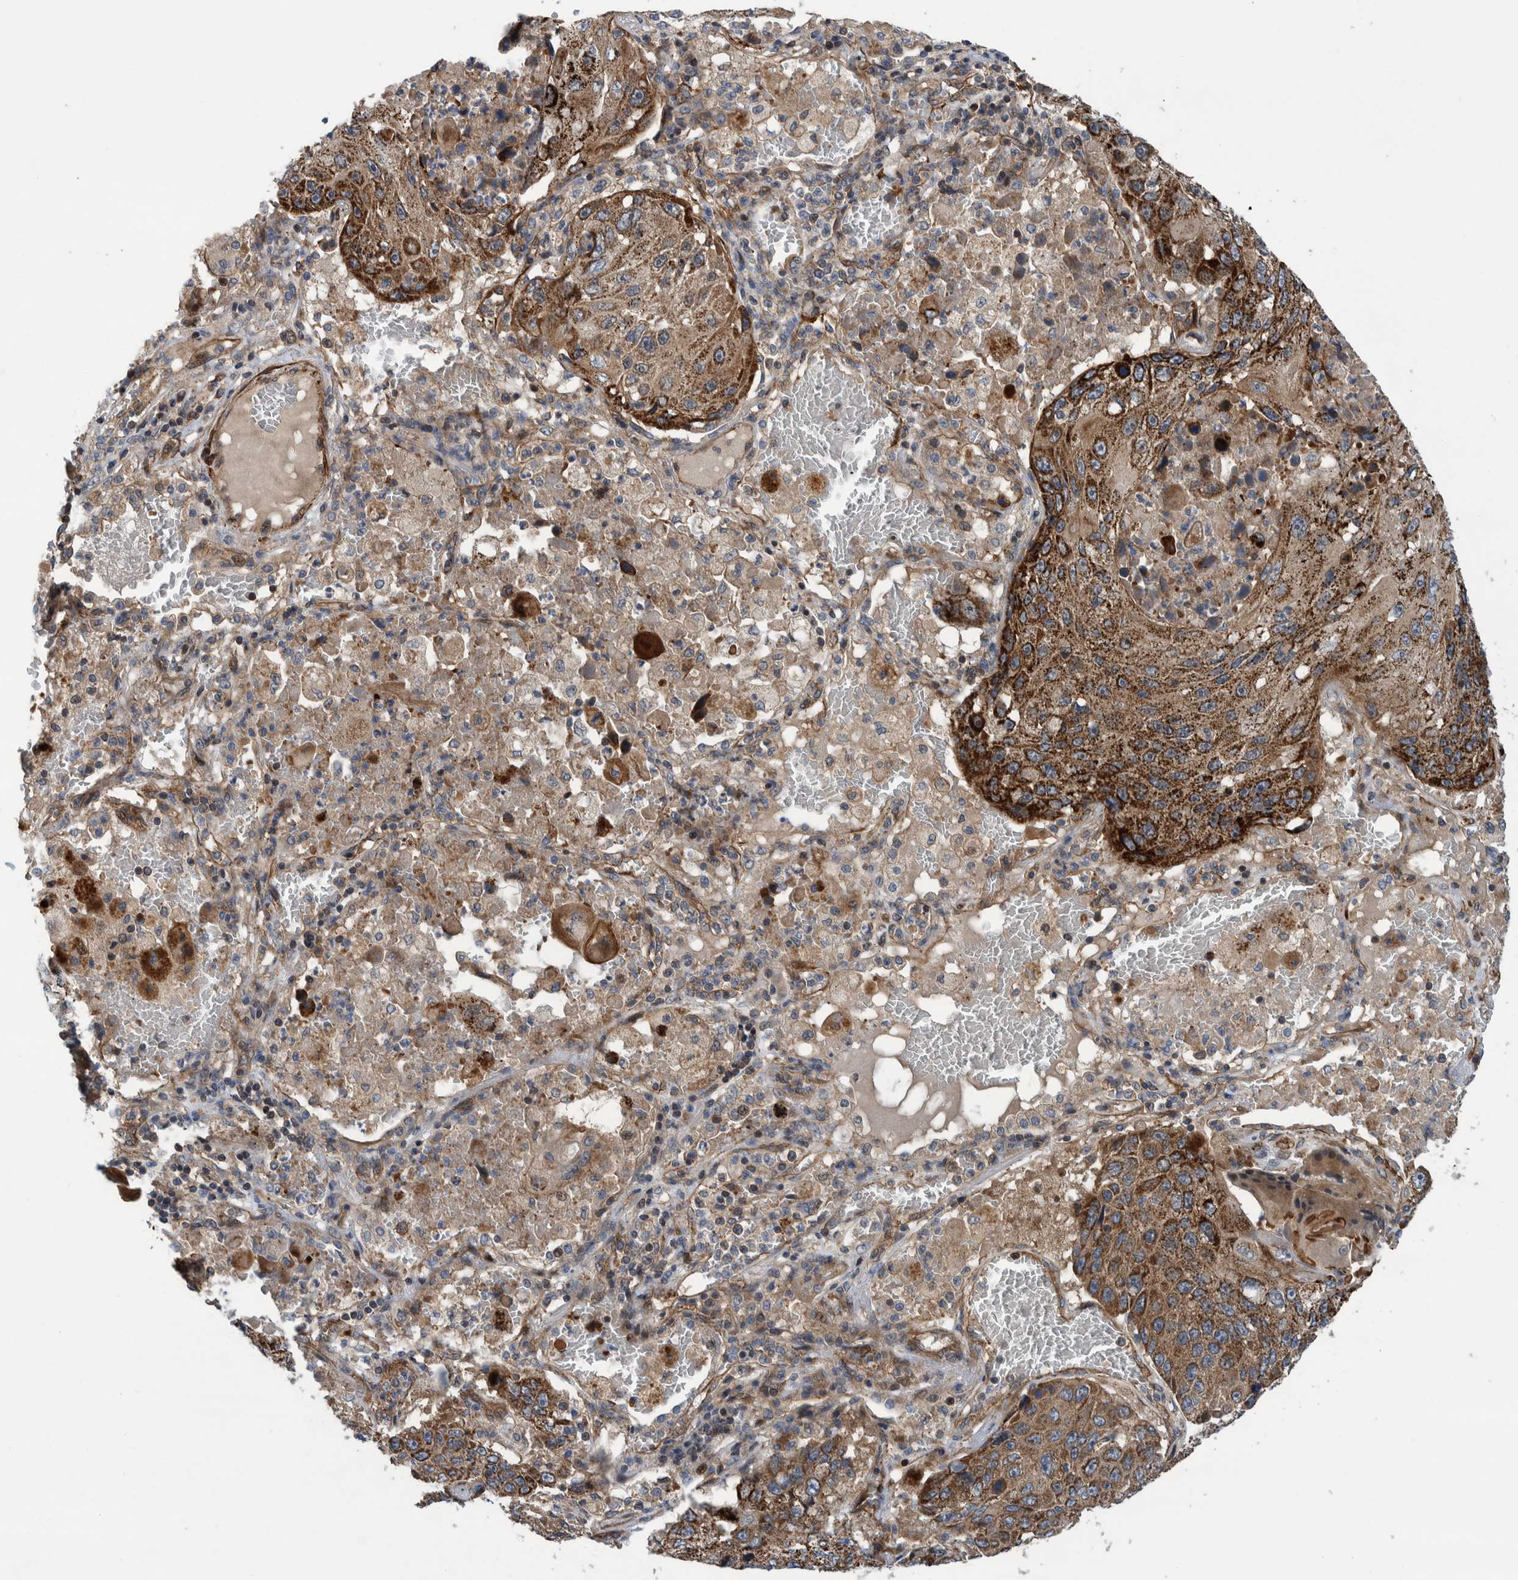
{"staining": {"intensity": "strong", "quantity": ">75%", "location": "cytoplasmic/membranous"}, "tissue": "lung cancer", "cell_type": "Tumor cells", "image_type": "cancer", "snomed": [{"axis": "morphology", "description": "Squamous cell carcinoma, NOS"}, {"axis": "topography", "description": "Lung"}], "caption": "Lung squamous cell carcinoma stained for a protein (brown) reveals strong cytoplasmic/membranous positive positivity in about >75% of tumor cells.", "gene": "GRPEL2", "patient": {"sex": "male", "age": 61}}